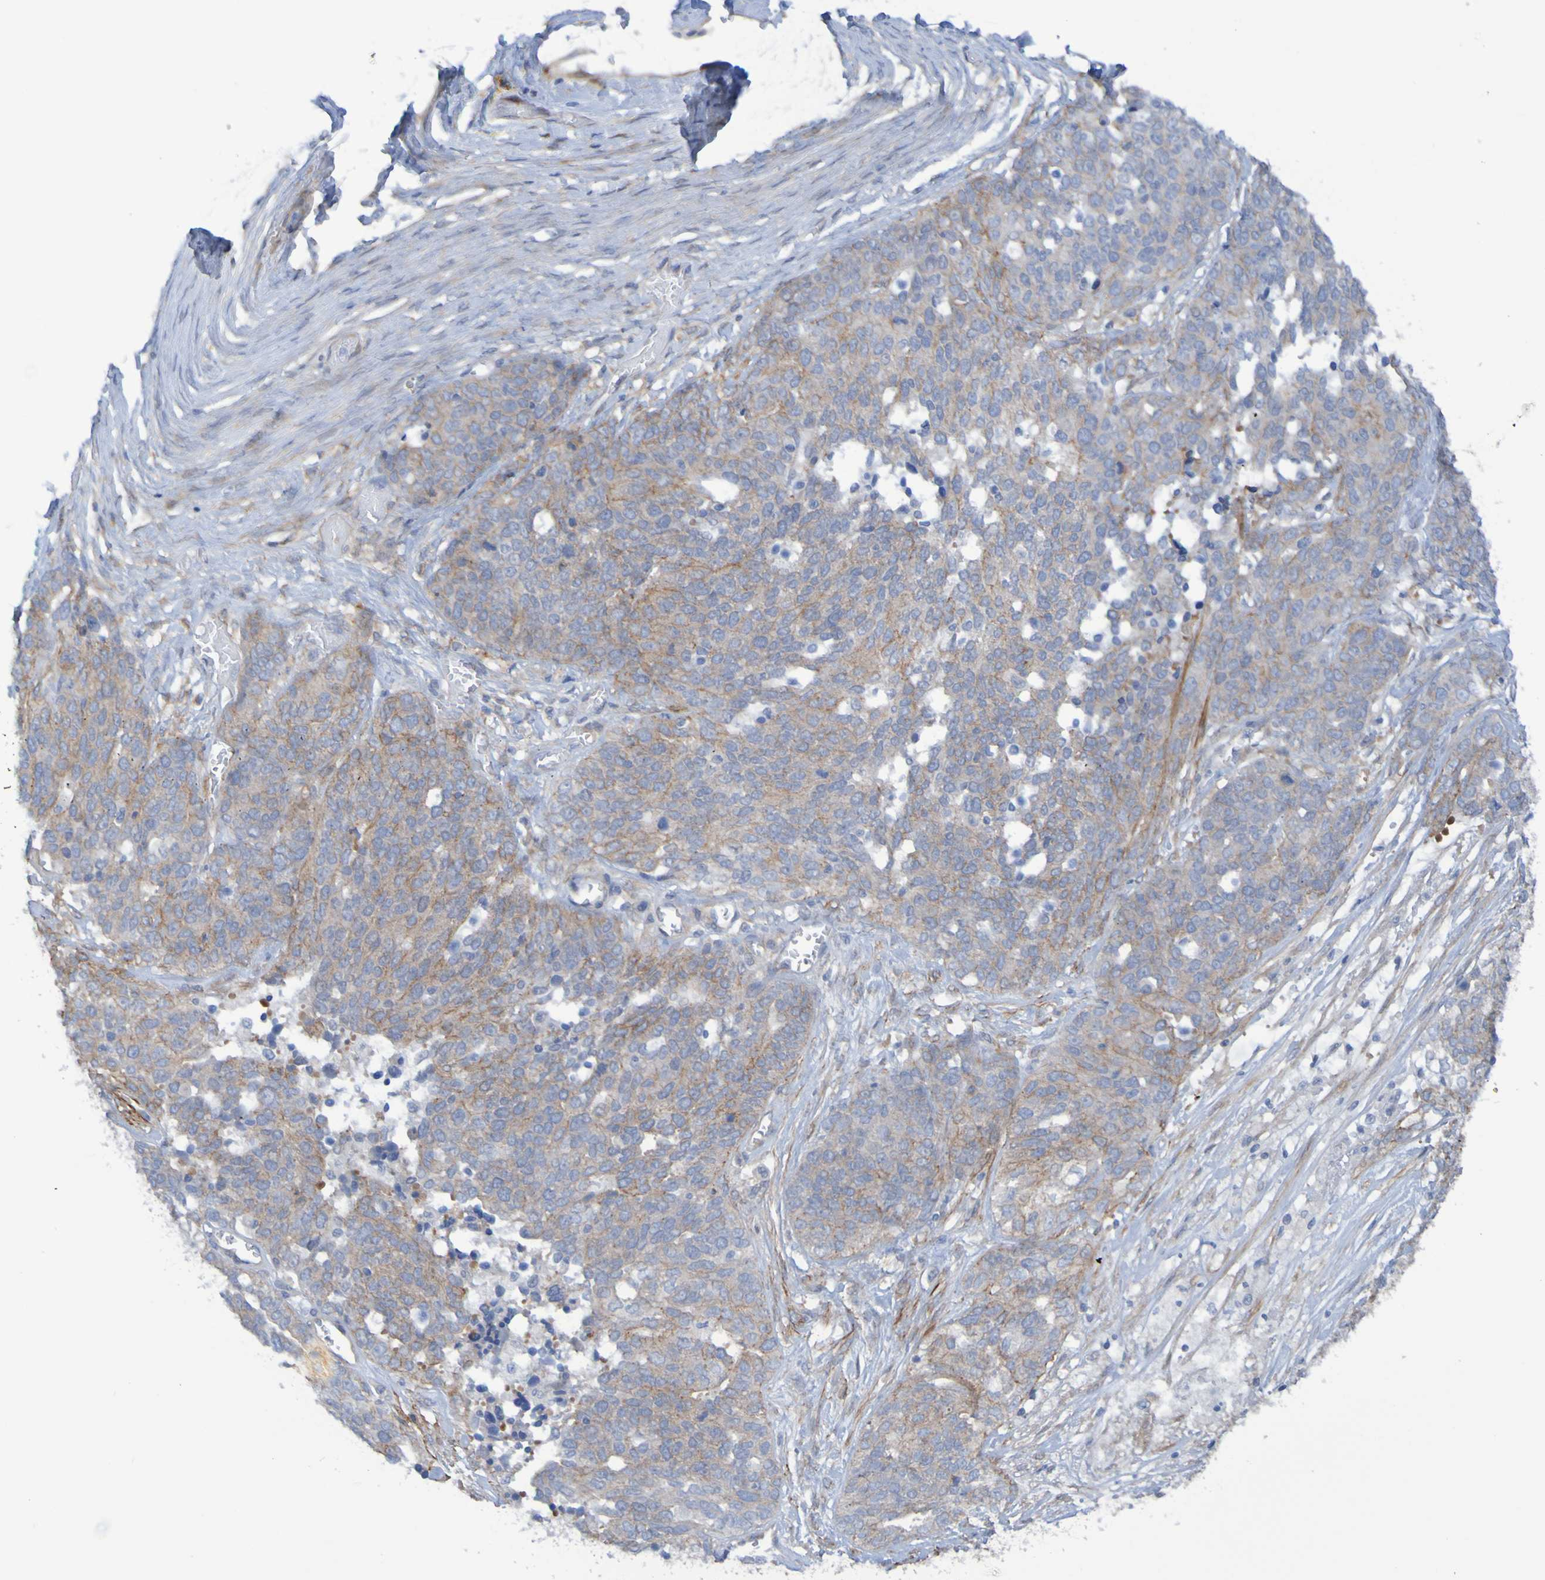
{"staining": {"intensity": "moderate", "quantity": "25%-75%", "location": "cytoplasmic/membranous"}, "tissue": "ovarian cancer", "cell_type": "Tumor cells", "image_type": "cancer", "snomed": [{"axis": "morphology", "description": "Cystadenocarcinoma, serous, NOS"}, {"axis": "topography", "description": "Ovary"}], "caption": "Immunohistochemistry (IHC) of ovarian cancer exhibits medium levels of moderate cytoplasmic/membranous expression in about 25%-75% of tumor cells.", "gene": "LPP", "patient": {"sex": "female", "age": 44}}